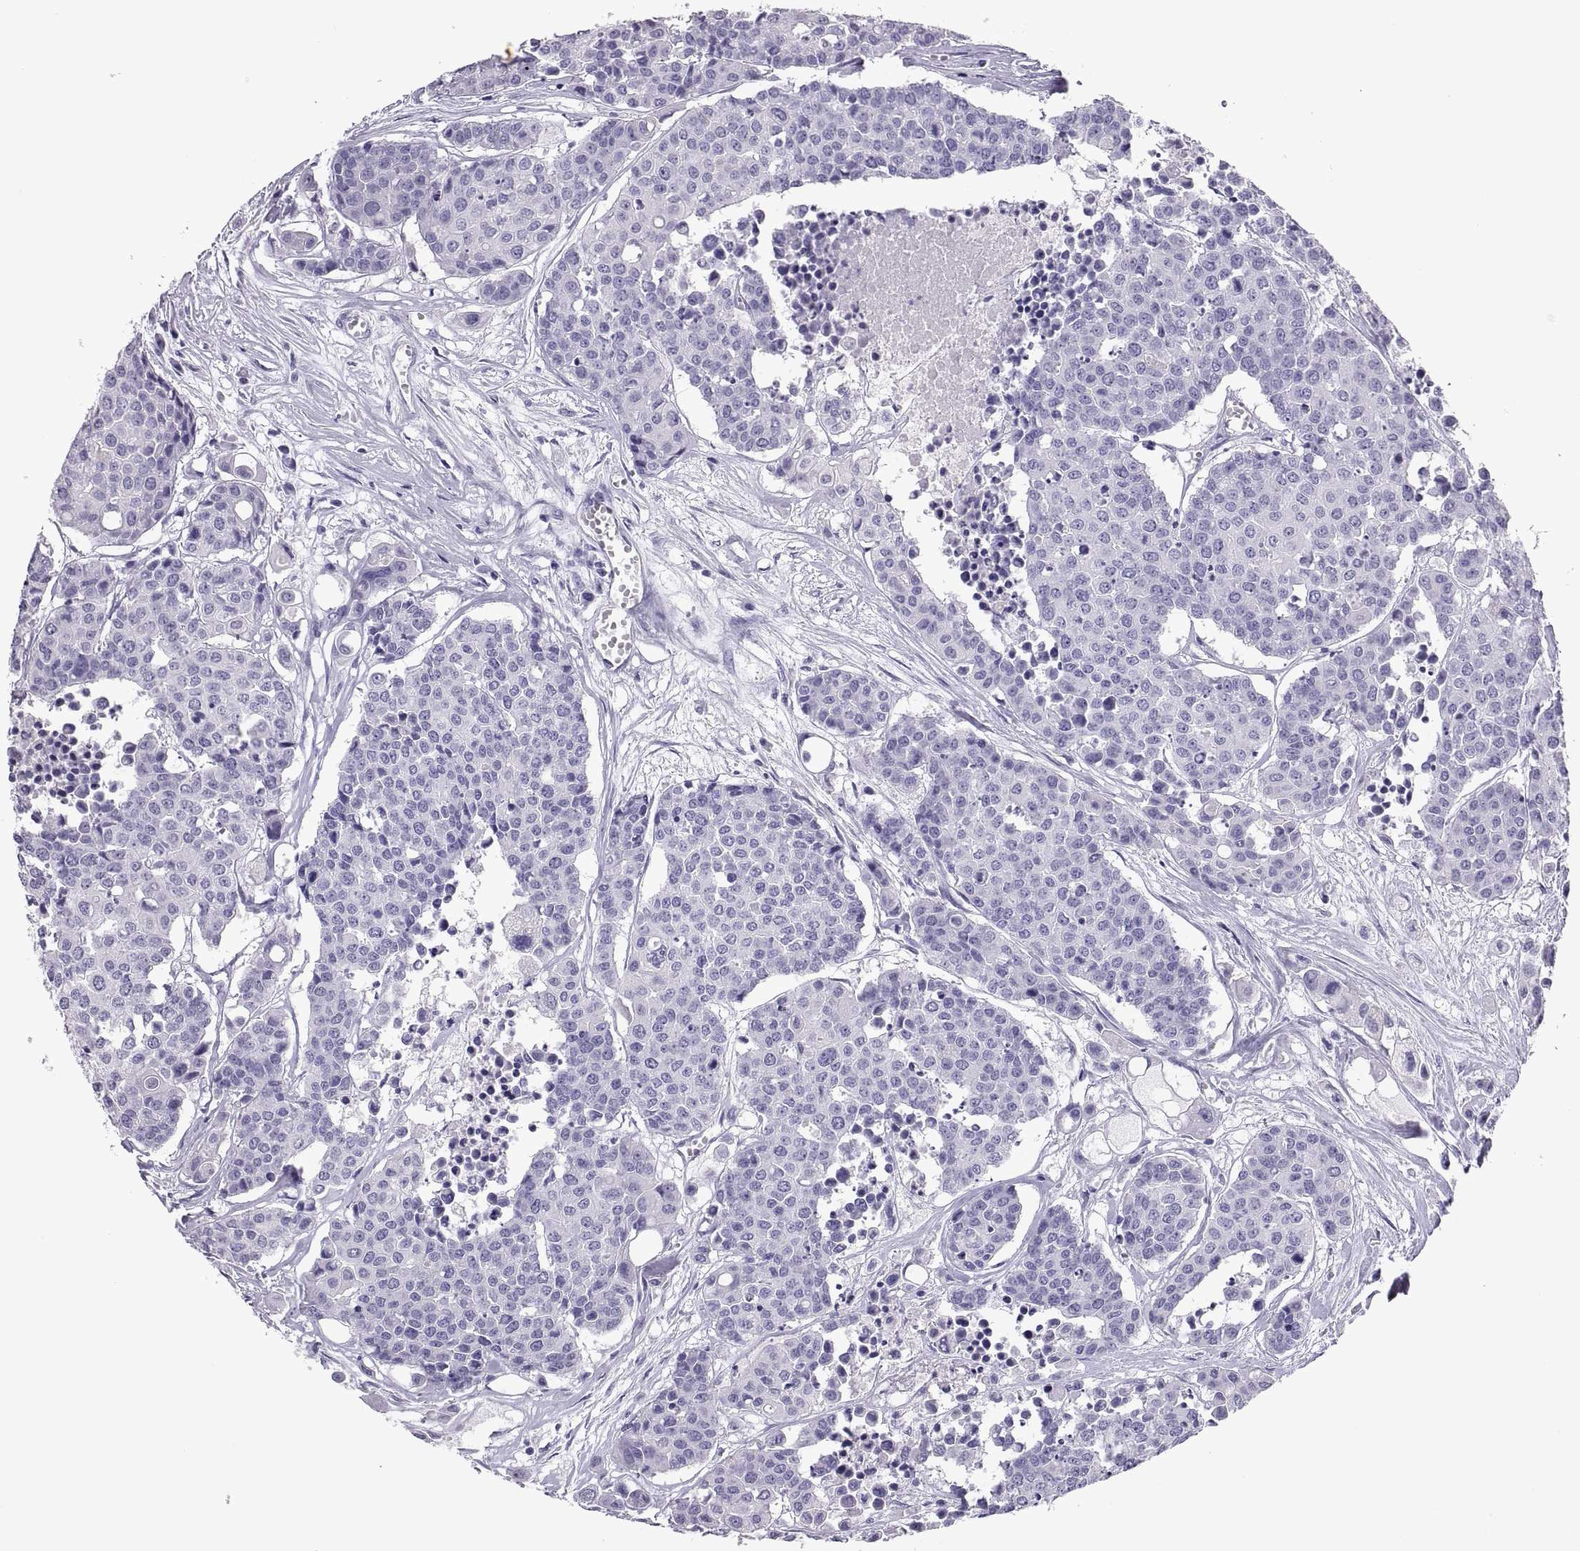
{"staining": {"intensity": "negative", "quantity": "none", "location": "none"}, "tissue": "carcinoid", "cell_type": "Tumor cells", "image_type": "cancer", "snomed": [{"axis": "morphology", "description": "Carcinoid, malignant, NOS"}, {"axis": "topography", "description": "Colon"}], "caption": "An image of carcinoid stained for a protein exhibits no brown staining in tumor cells. (Brightfield microscopy of DAB (3,3'-diaminobenzidine) IHC at high magnification).", "gene": "RGS20", "patient": {"sex": "male", "age": 81}}